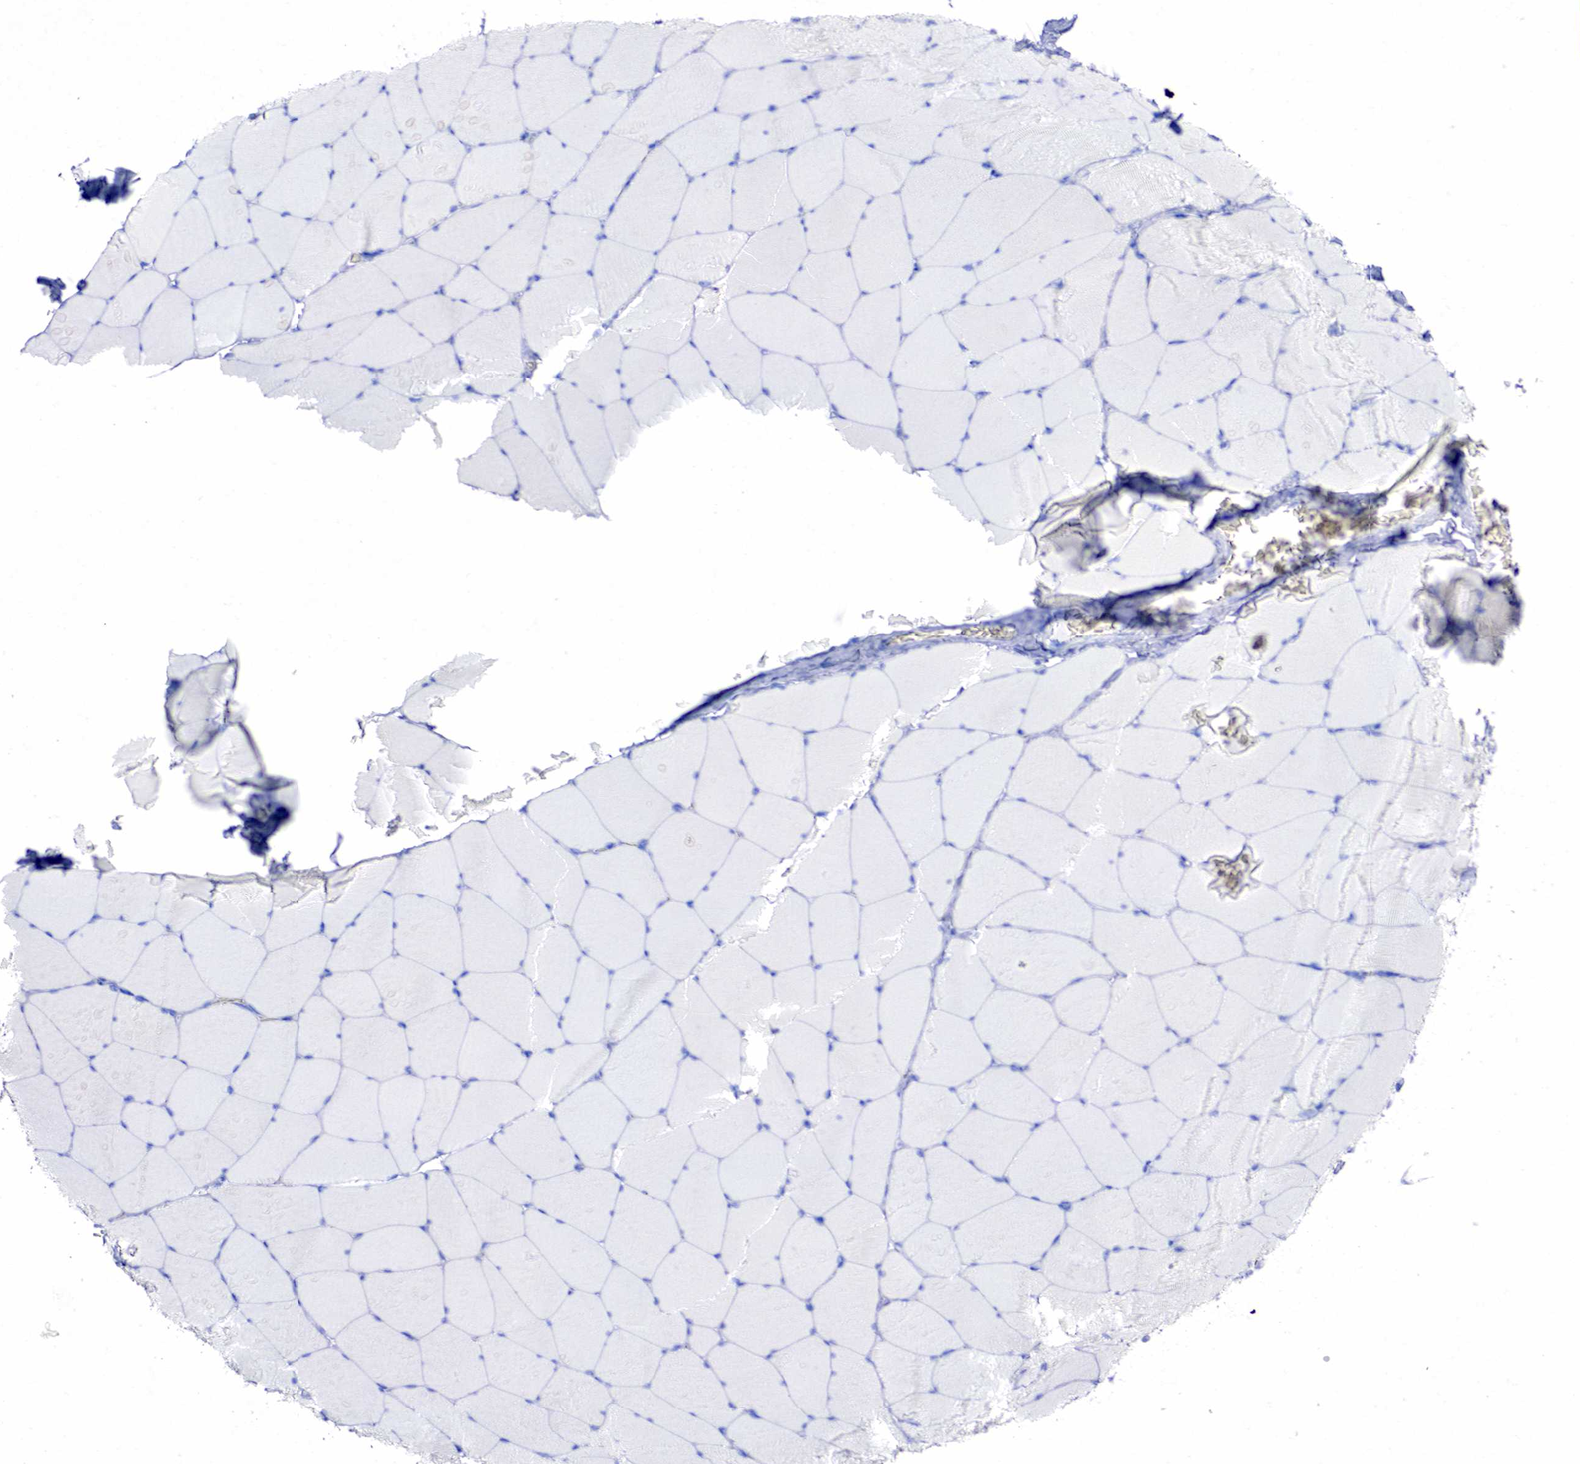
{"staining": {"intensity": "negative", "quantity": "none", "location": "none"}, "tissue": "skeletal muscle", "cell_type": "Myocytes", "image_type": "normal", "snomed": [{"axis": "morphology", "description": "Normal tissue, NOS"}, {"axis": "topography", "description": "Skeletal muscle"}, {"axis": "topography", "description": "Salivary gland"}], "caption": "Skeletal muscle stained for a protein using IHC displays no staining myocytes.", "gene": "PTH", "patient": {"sex": "male", "age": 62}}